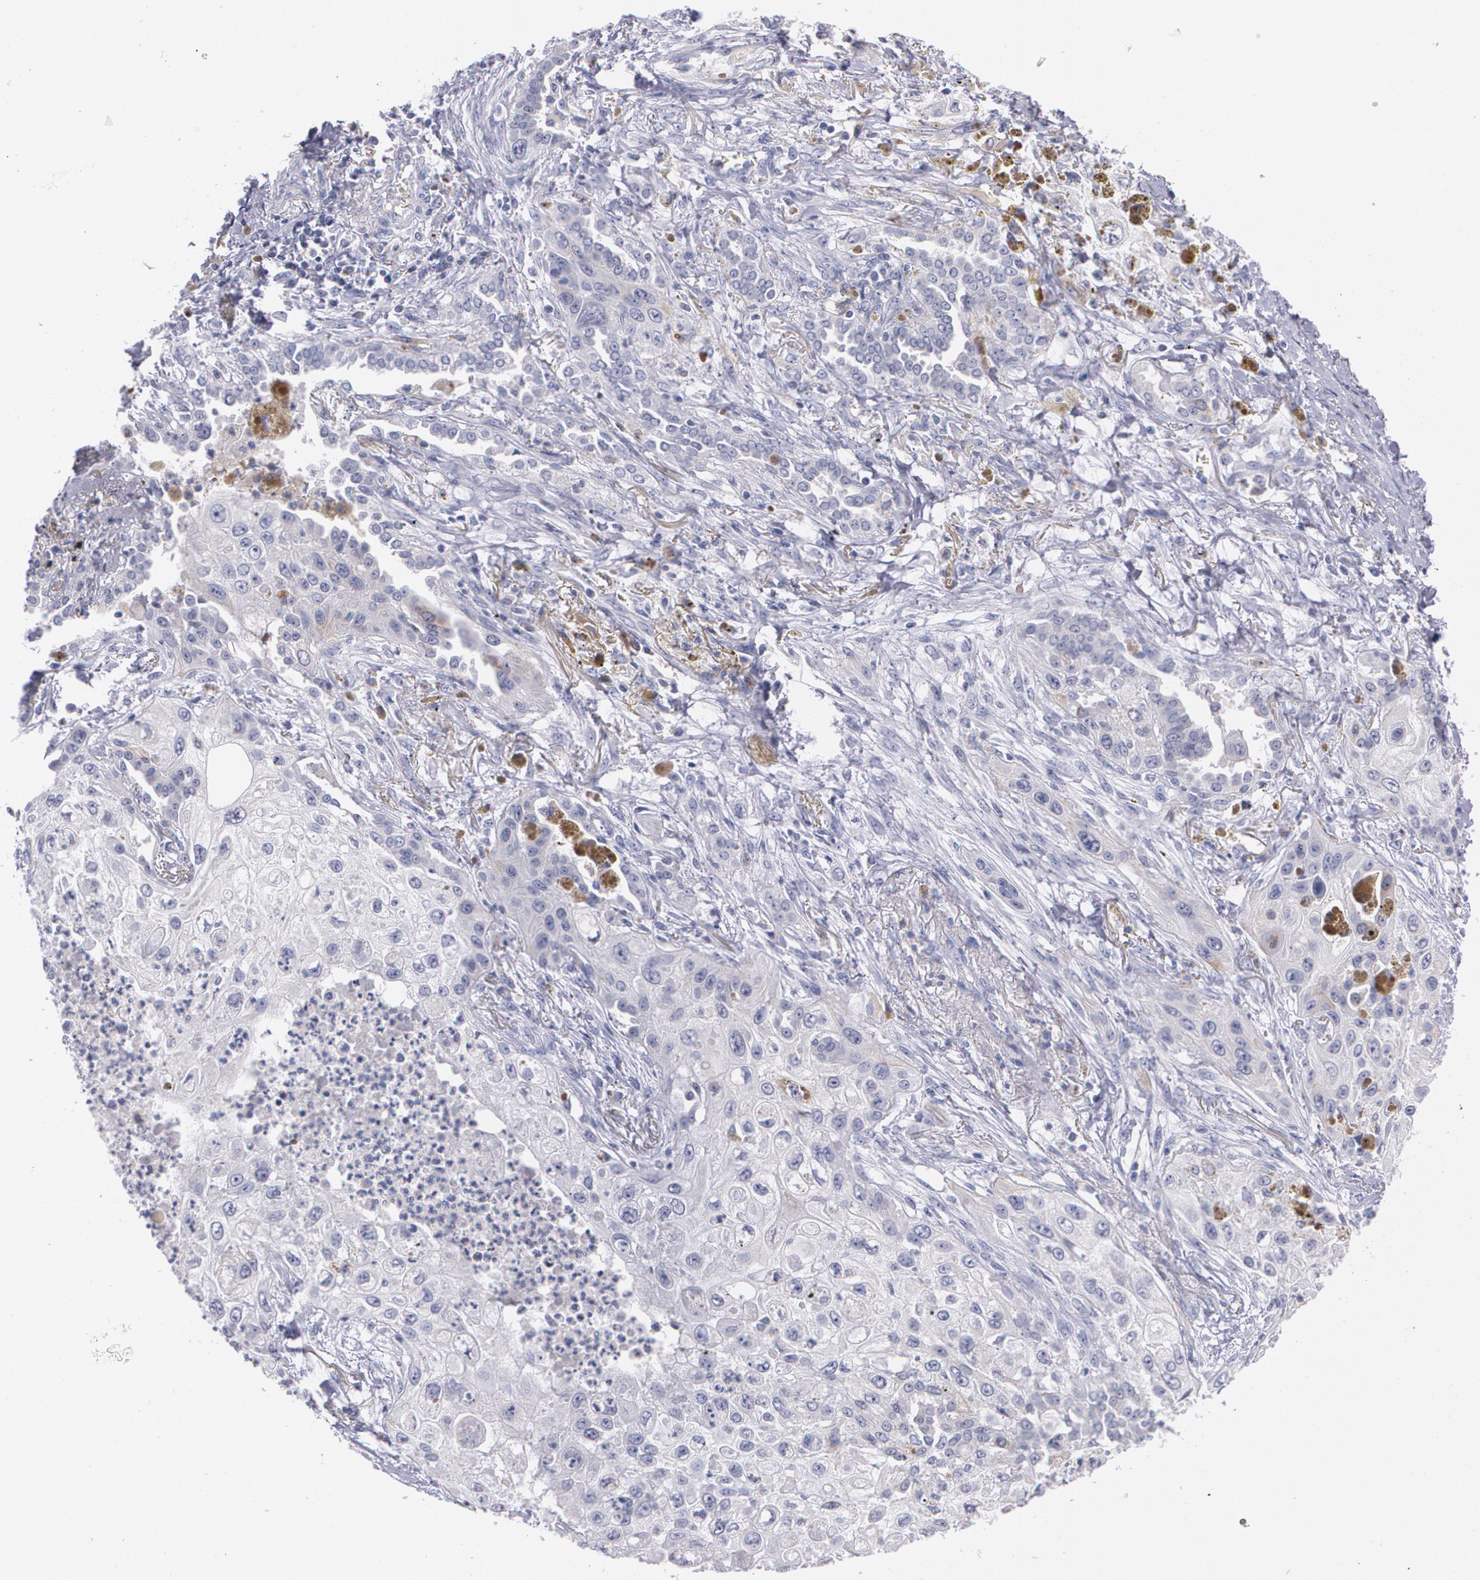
{"staining": {"intensity": "weak", "quantity": "<25%", "location": "cytoplasmic/membranous"}, "tissue": "lung cancer", "cell_type": "Tumor cells", "image_type": "cancer", "snomed": [{"axis": "morphology", "description": "Squamous cell carcinoma, NOS"}, {"axis": "topography", "description": "Lung"}], "caption": "A histopathology image of human lung cancer (squamous cell carcinoma) is negative for staining in tumor cells.", "gene": "HMMR", "patient": {"sex": "male", "age": 71}}